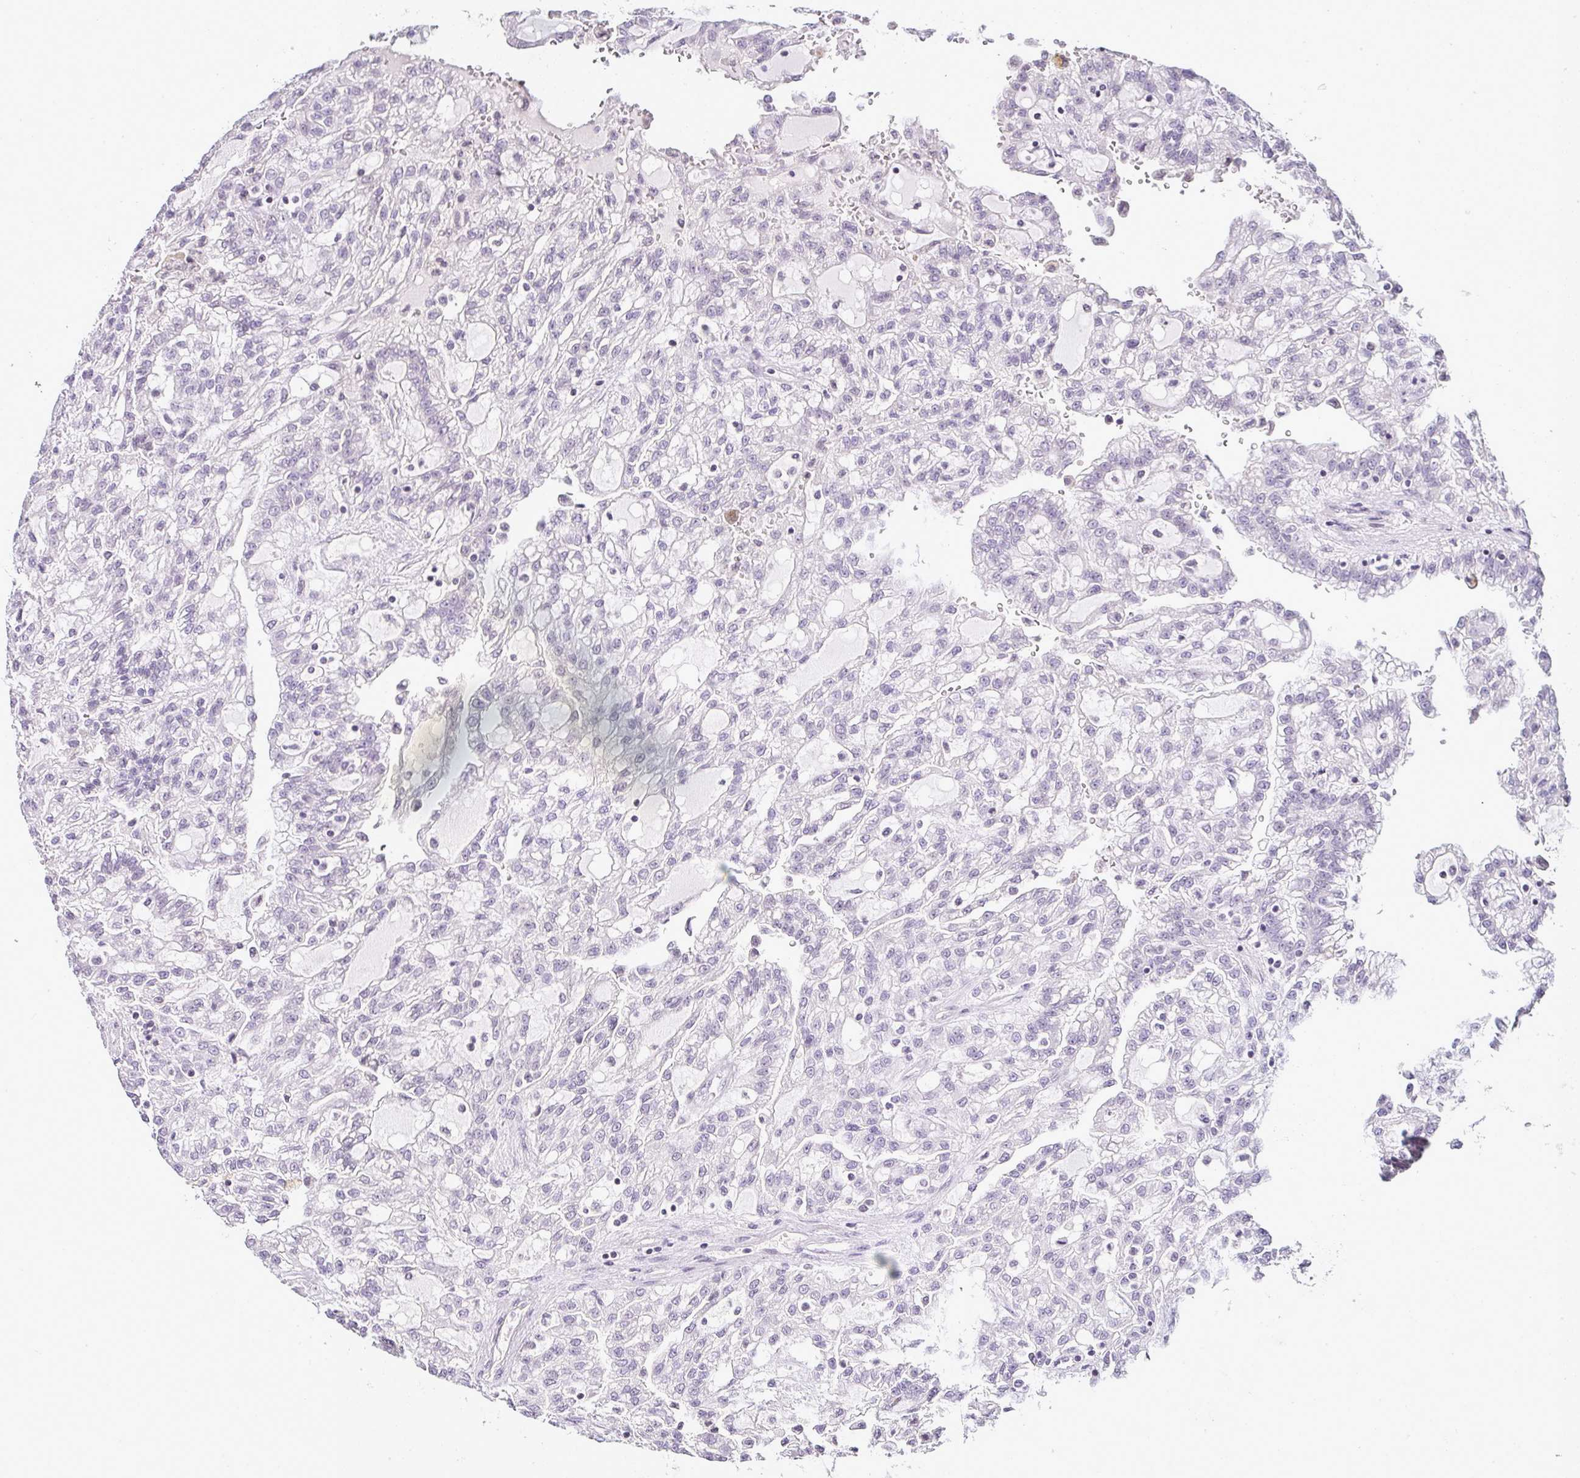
{"staining": {"intensity": "negative", "quantity": "none", "location": "none"}, "tissue": "renal cancer", "cell_type": "Tumor cells", "image_type": "cancer", "snomed": [{"axis": "morphology", "description": "Adenocarcinoma, NOS"}, {"axis": "topography", "description": "Kidney"}], "caption": "High magnification brightfield microscopy of renal cancer (adenocarcinoma) stained with DAB (3,3'-diaminobenzidine) (brown) and counterstained with hematoxylin (blue): tumor cells show no significant expression. Nuclei are stained in blue.", "gene": "SERPINB3", "patient": {"sex": "male", "age": 63}}